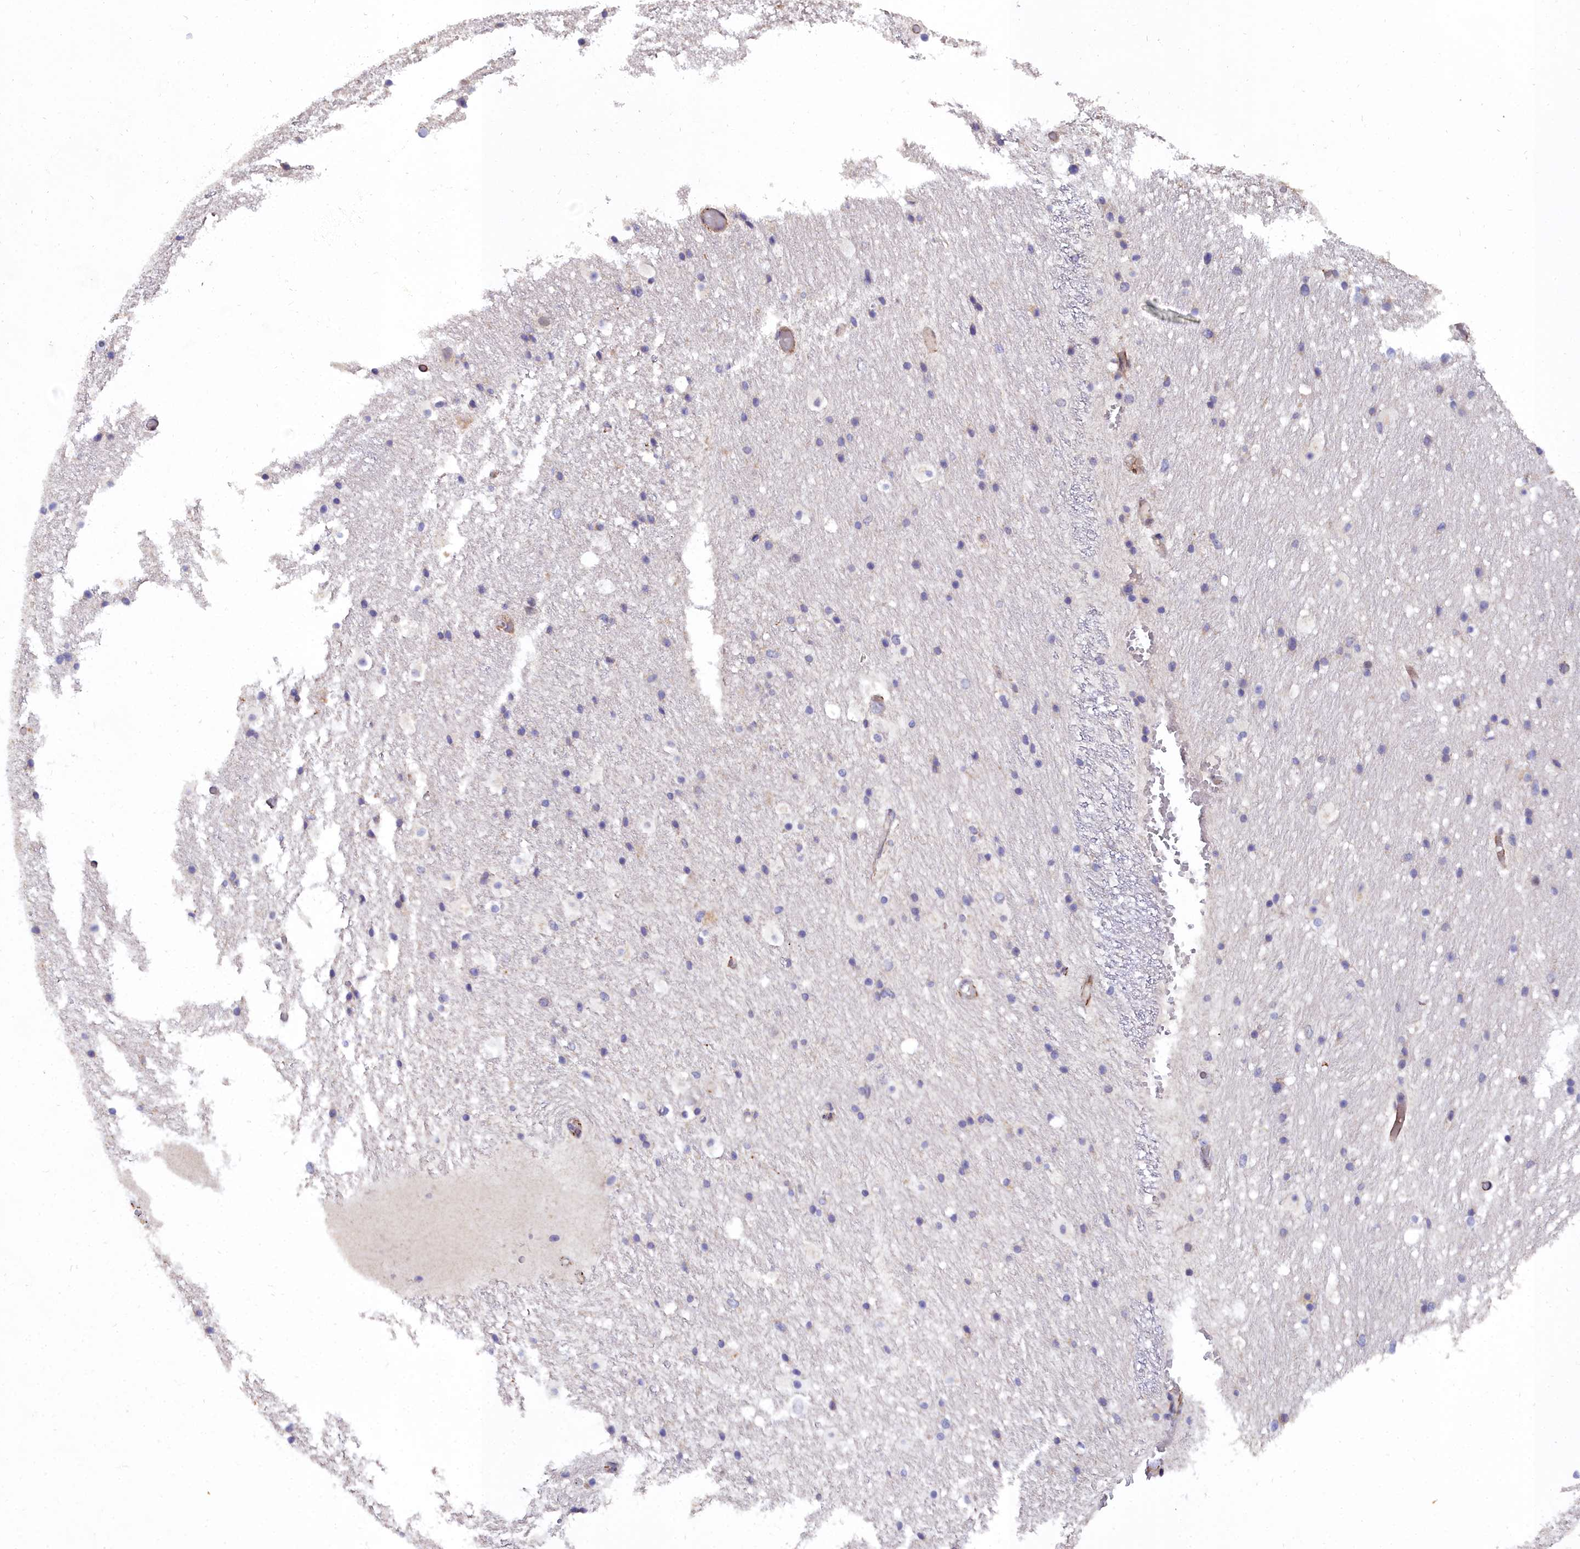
{"staining": {"intensity": "weak", "quantity": "<25%", "location": "cytoplasmic/membranous"}, "tissue": "hippocampus", "cell_type": "Glial cells", "image_type": "normal", "snomed": [{"axis": "morphology", "description": "Normal tissue, NOS"}, {"axis": "topography", "description": "Hippocampus"}], "caption": "Glial cells are negative for protein expression in unremarkable human hippocampus. (IHC, brightfield microscopy, high magnification).", "gene": "MRPS11", "patient": {"sex": "female", "age": 52}}